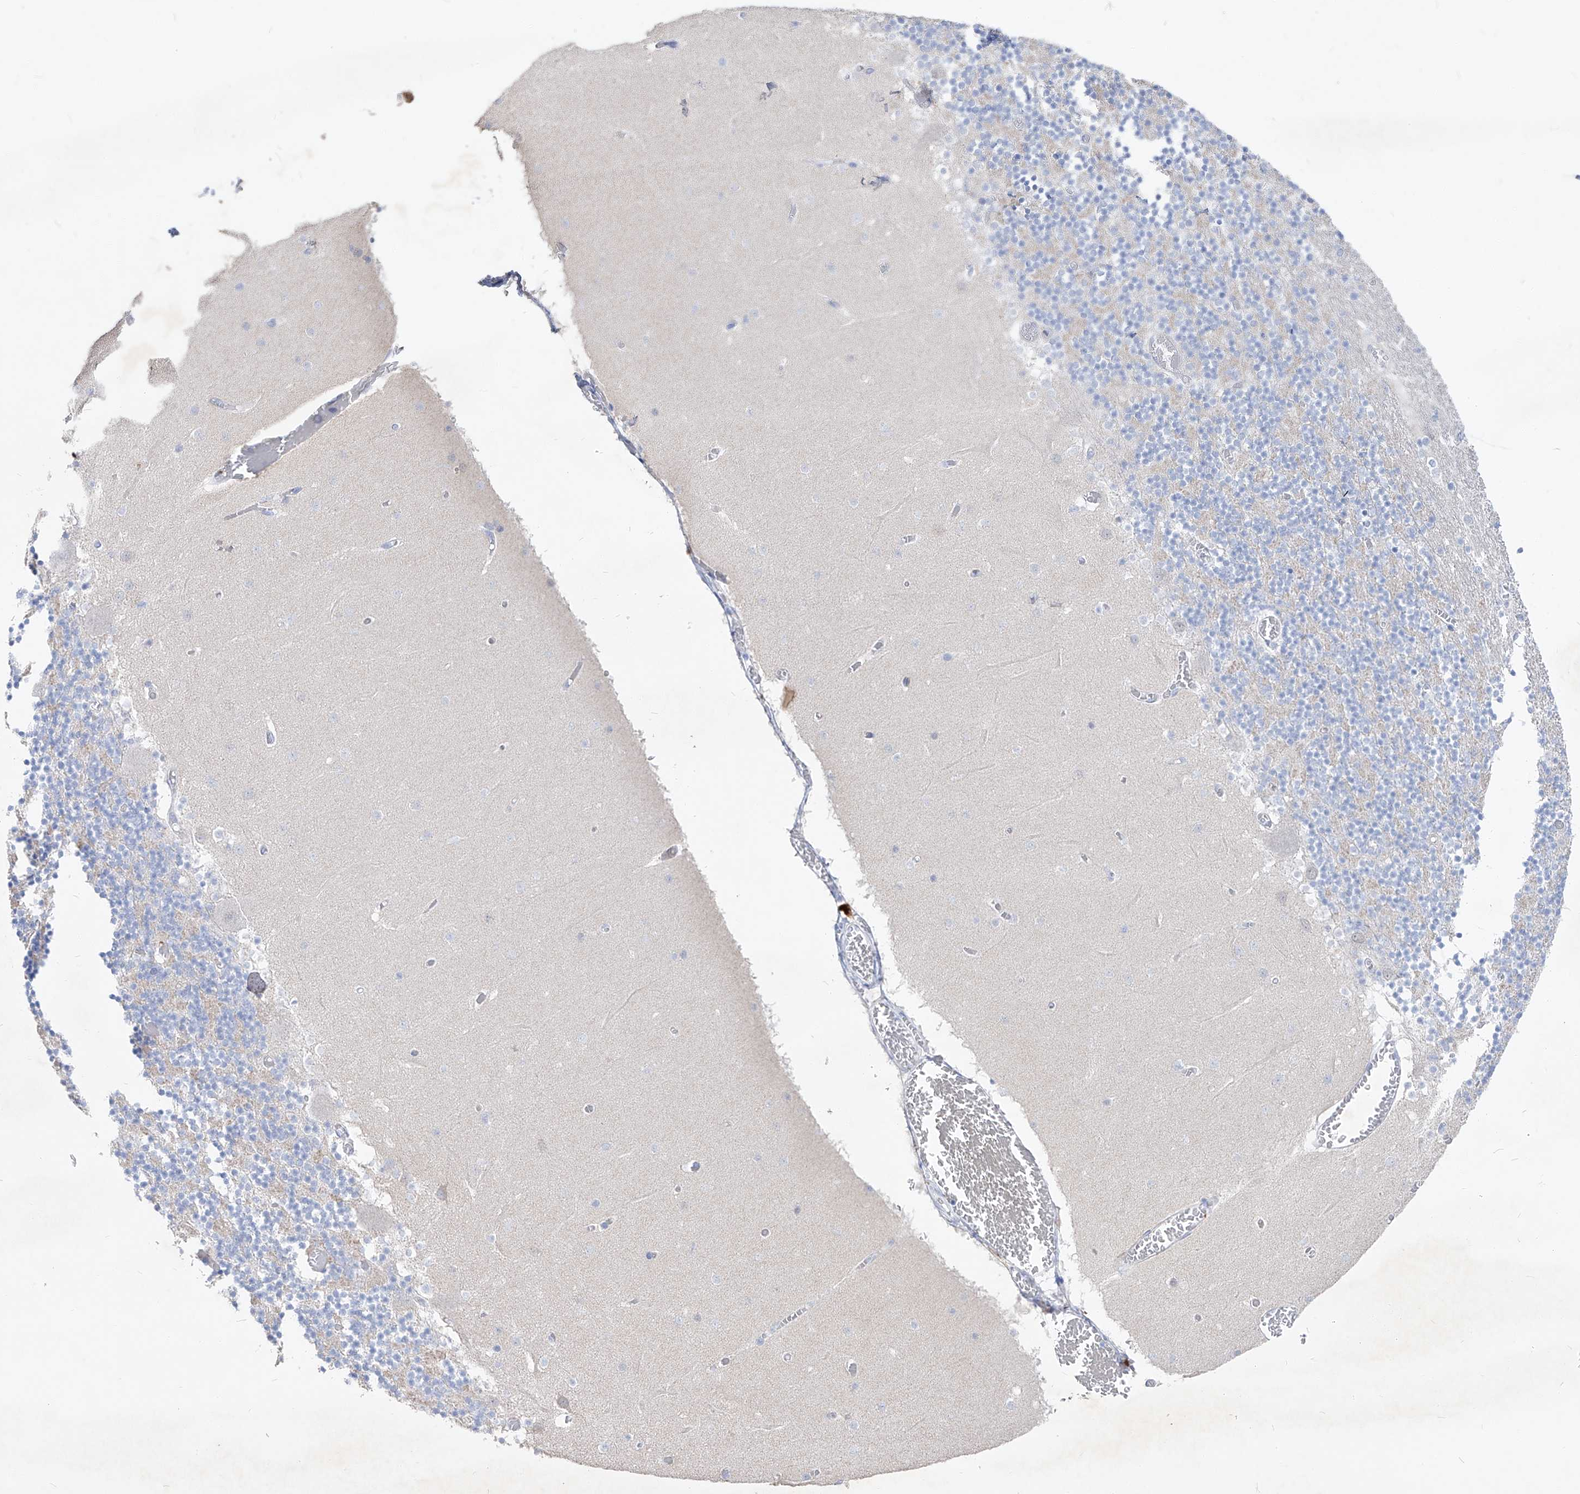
{"staining": {"intensity": "negative", "quantity": "none", "location": "none"}, "tissue": "cerebellum", "cell_type": "Cells in granular layer", "image_type": "normal", "snomed": [{"axis": "morphology", "description": "Normal tissue, NOS"}, {"axis": "topography", "description": "Cerebellum"}], "caption": "Histopathology image shows no protein expression in cells in granular layer of benign cerebellum. (Brightfield microscopy of DAB (3,3'-diaminobenzidine) immunohistochemistry at high magnification).", "gene": "FRS3", "patient": {"sex": "female", "age": 28}}